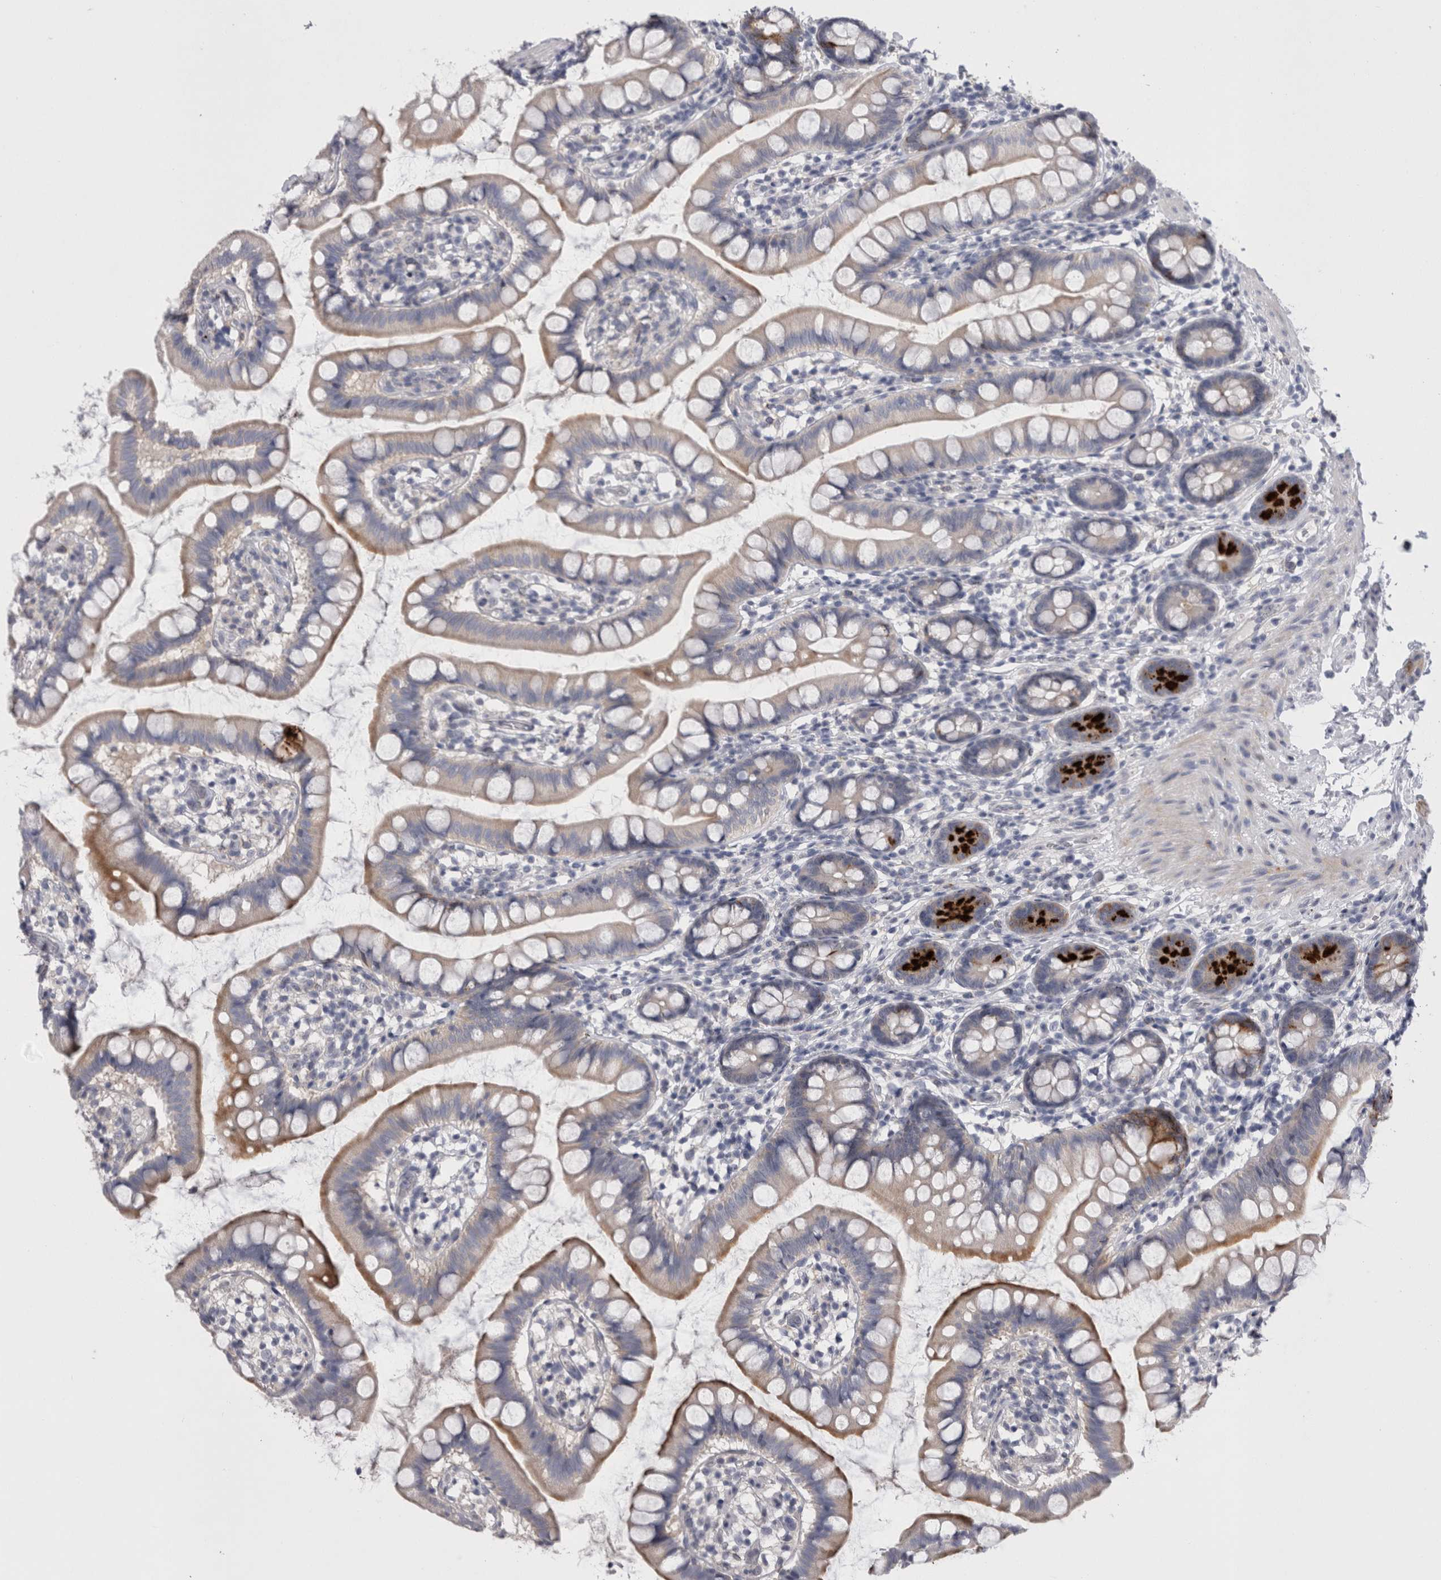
{"staining": {"intensity": "strong", "quantity": "<25%", "location": "cytoplasmic/membranous"}, "tissue": "small intestine", "cell_type": "Glandular cells", "image_type": "normal", "snomed": [{"axis": "morphology", "description": "Normal tissue, NOS"}, {"axis": "topography", "description": "Small intestine"}], "caption": "This image shows IHC staining of unremarkable human small intestine, with medium strong cytoplasmic/membranous positivity in approximately <25% of glandular cells.", "gene": "PWP2", "patient": {"sex": "female", "age": 84}}